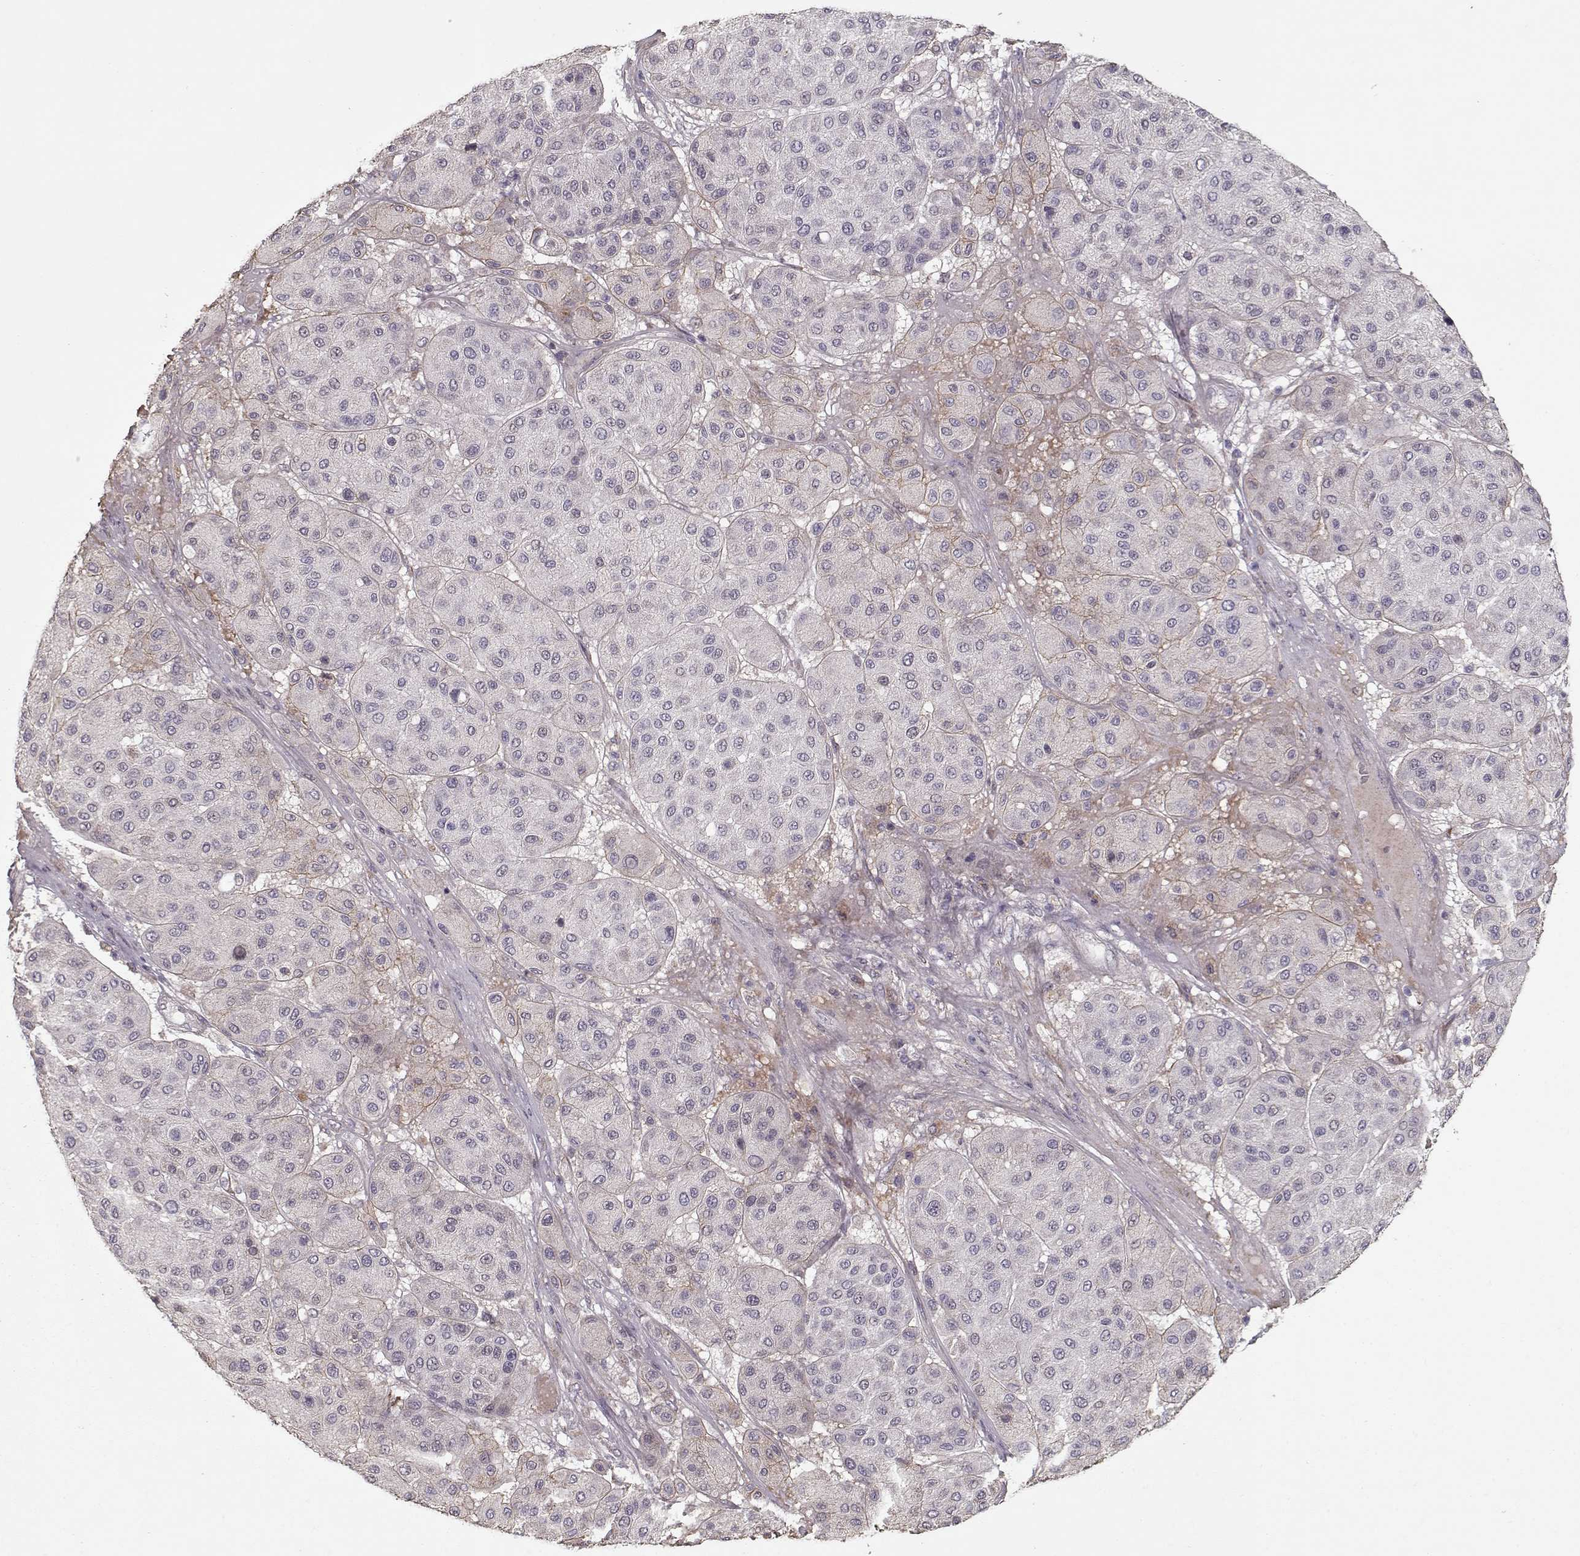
{"staining": {"intensity": "negative", "quantity": "none", "location": "none"}, "tissue": "melanoma", "cell_type": "Tumor cells", "image_type": "cancer", "snomed": [{"axis": "morphology", "description": "Malignant melanoma, Metastatic site"}, {"axis": "topography", "description": "Smooth muscle"}], "caption": "High power microscopy micrograph of an immunohistochemistry (IHC) histopathology image of melanoma, revealing no significant expression in tumor cells.", "gene": "LAMA2", "patient": {"sex": "male", "age": 41}}